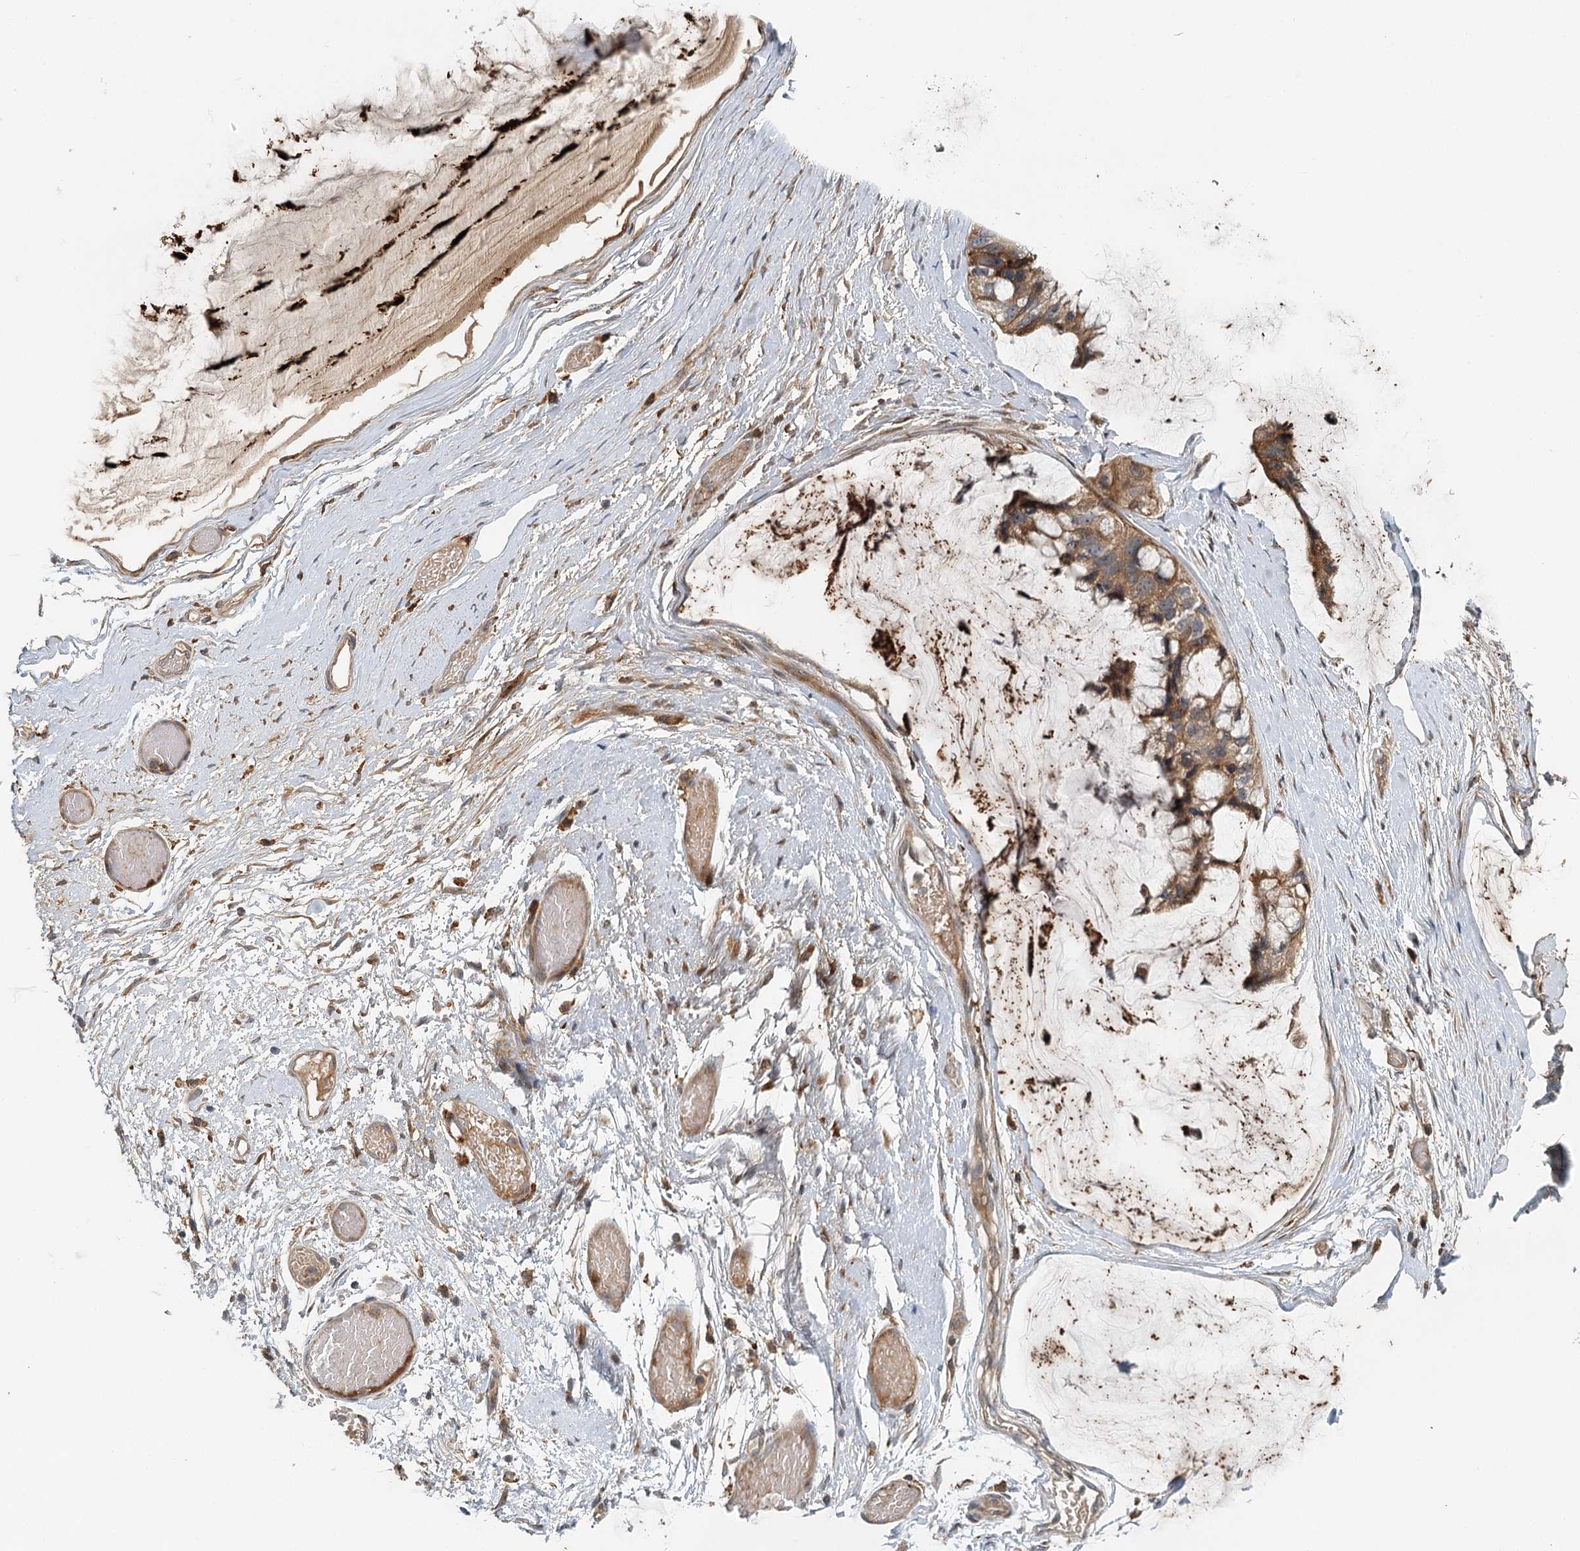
{"staining": {"intensity": "strong", "quantity": ">75%", "location": "cytoplasmic/membranous"}, "tissue": "ovarian cancer", "cell_type": "Tumor cells", "image_type": "cancer", "snomed": [{"axis": "morphology", "description": "Cystadenocarcinoma, mucinous, NOS"}, {"axis": "topography", "description": "Ovary"}], "caption": "Mucinous cystadenocarcinoma (ovarian) stained for a protein exhibits strong cytoplasmic/membranous positivity in tumor cells.", "gene": "RNF111", "patient": {"sex": "female", "age": 39}}